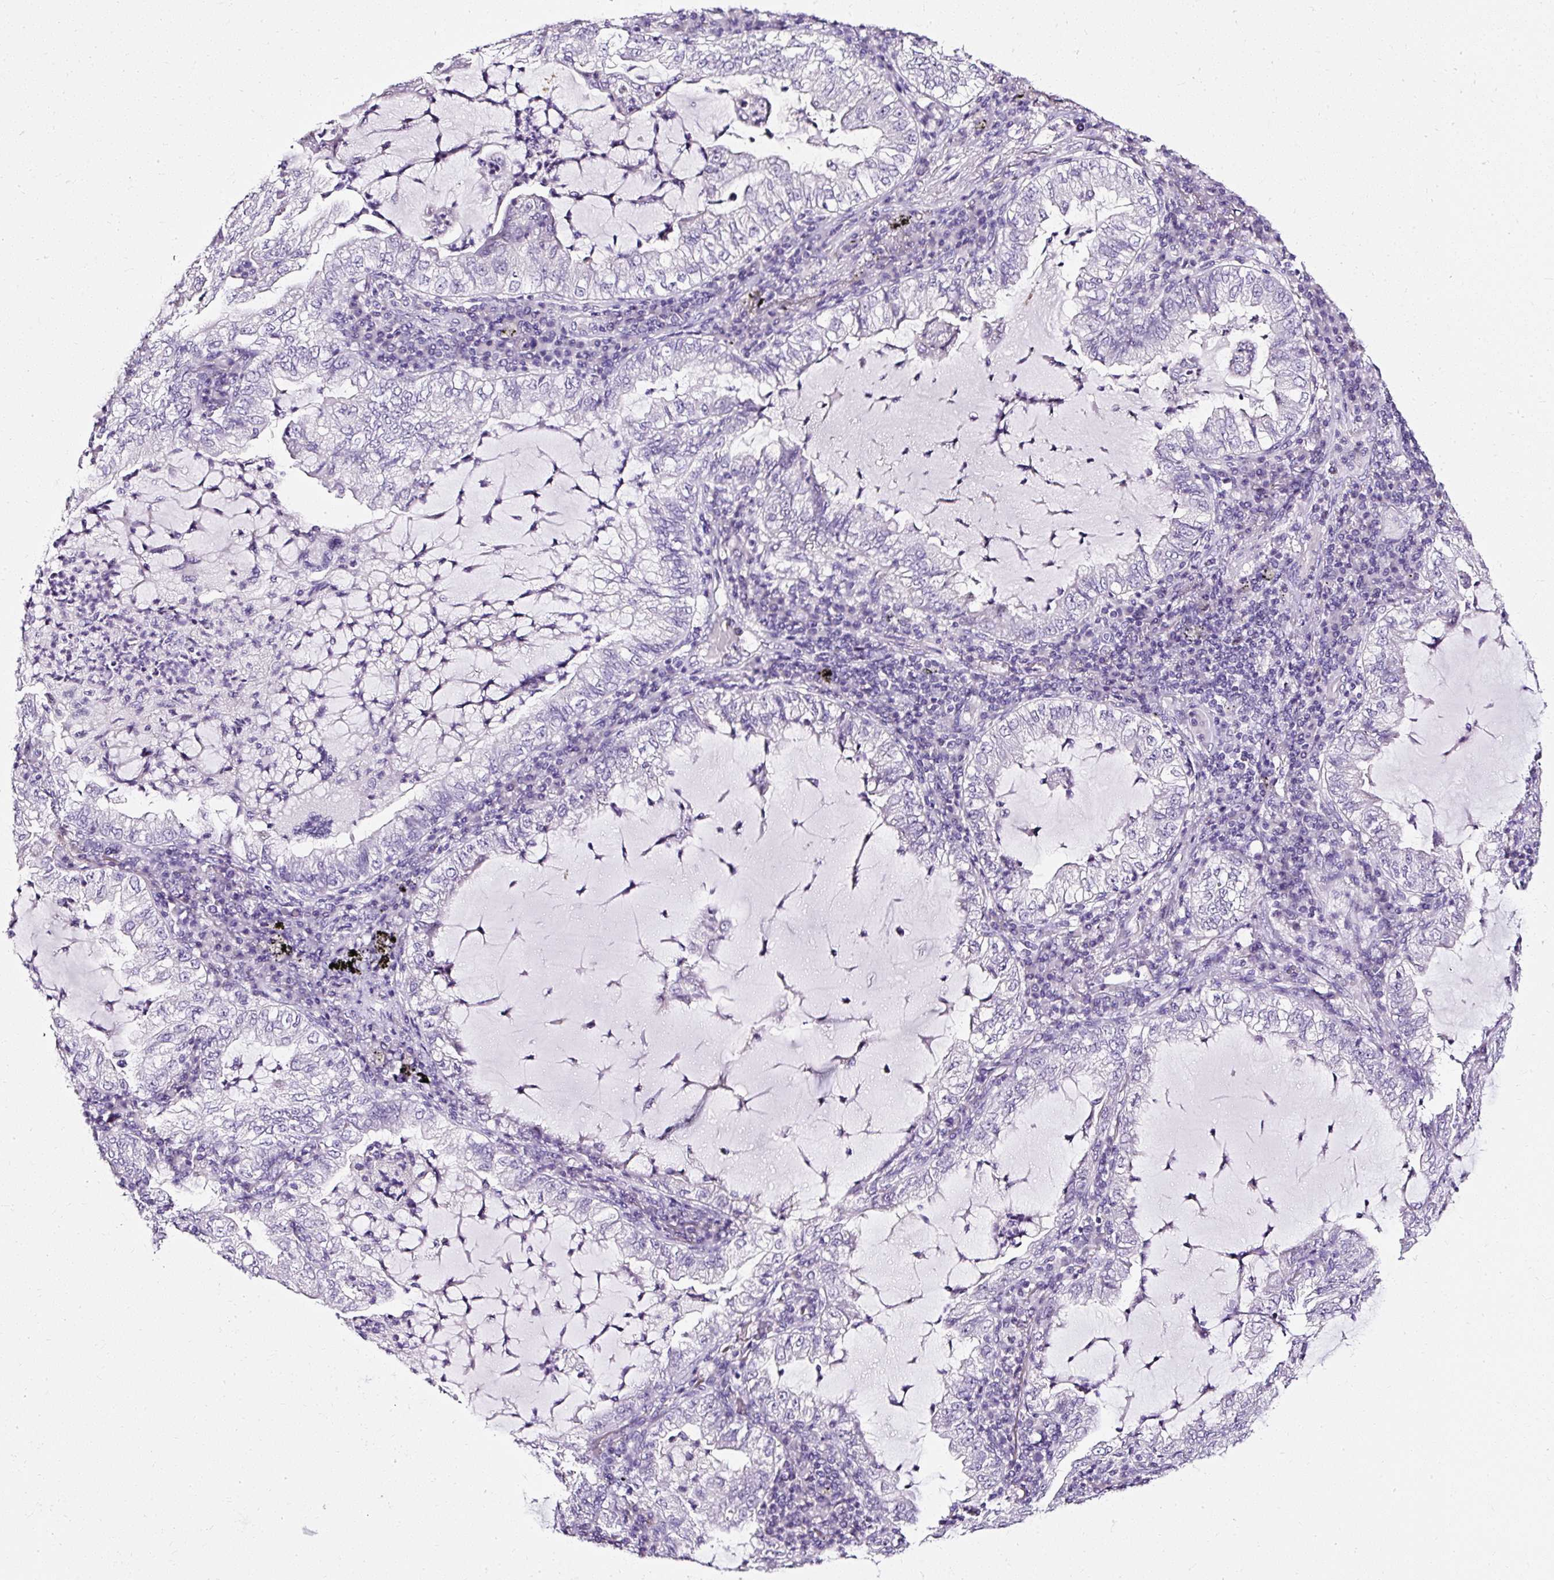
{"staining": {"intensity": "negative", "quantity": "none", "location": "none"}, "tissue": "lung cancer", "cell_type": "Tumor cells", "image_type": "cancer", "snomed": [{"axis": "morphology", "description": "Adenocarcinoma, NOS"}, {"axis": "topography", "description": "Lung"}], "caption": "This micrograph is of lung cancer (adenocarcinoma) stained with immunohistochemistry (IHC) to label a protein in brown with the nuclei are counter-stained blue. There is no positivity in tumor cells.", "gene": "ATP2A1", "patient": {"sex": "female", "age": 73}}